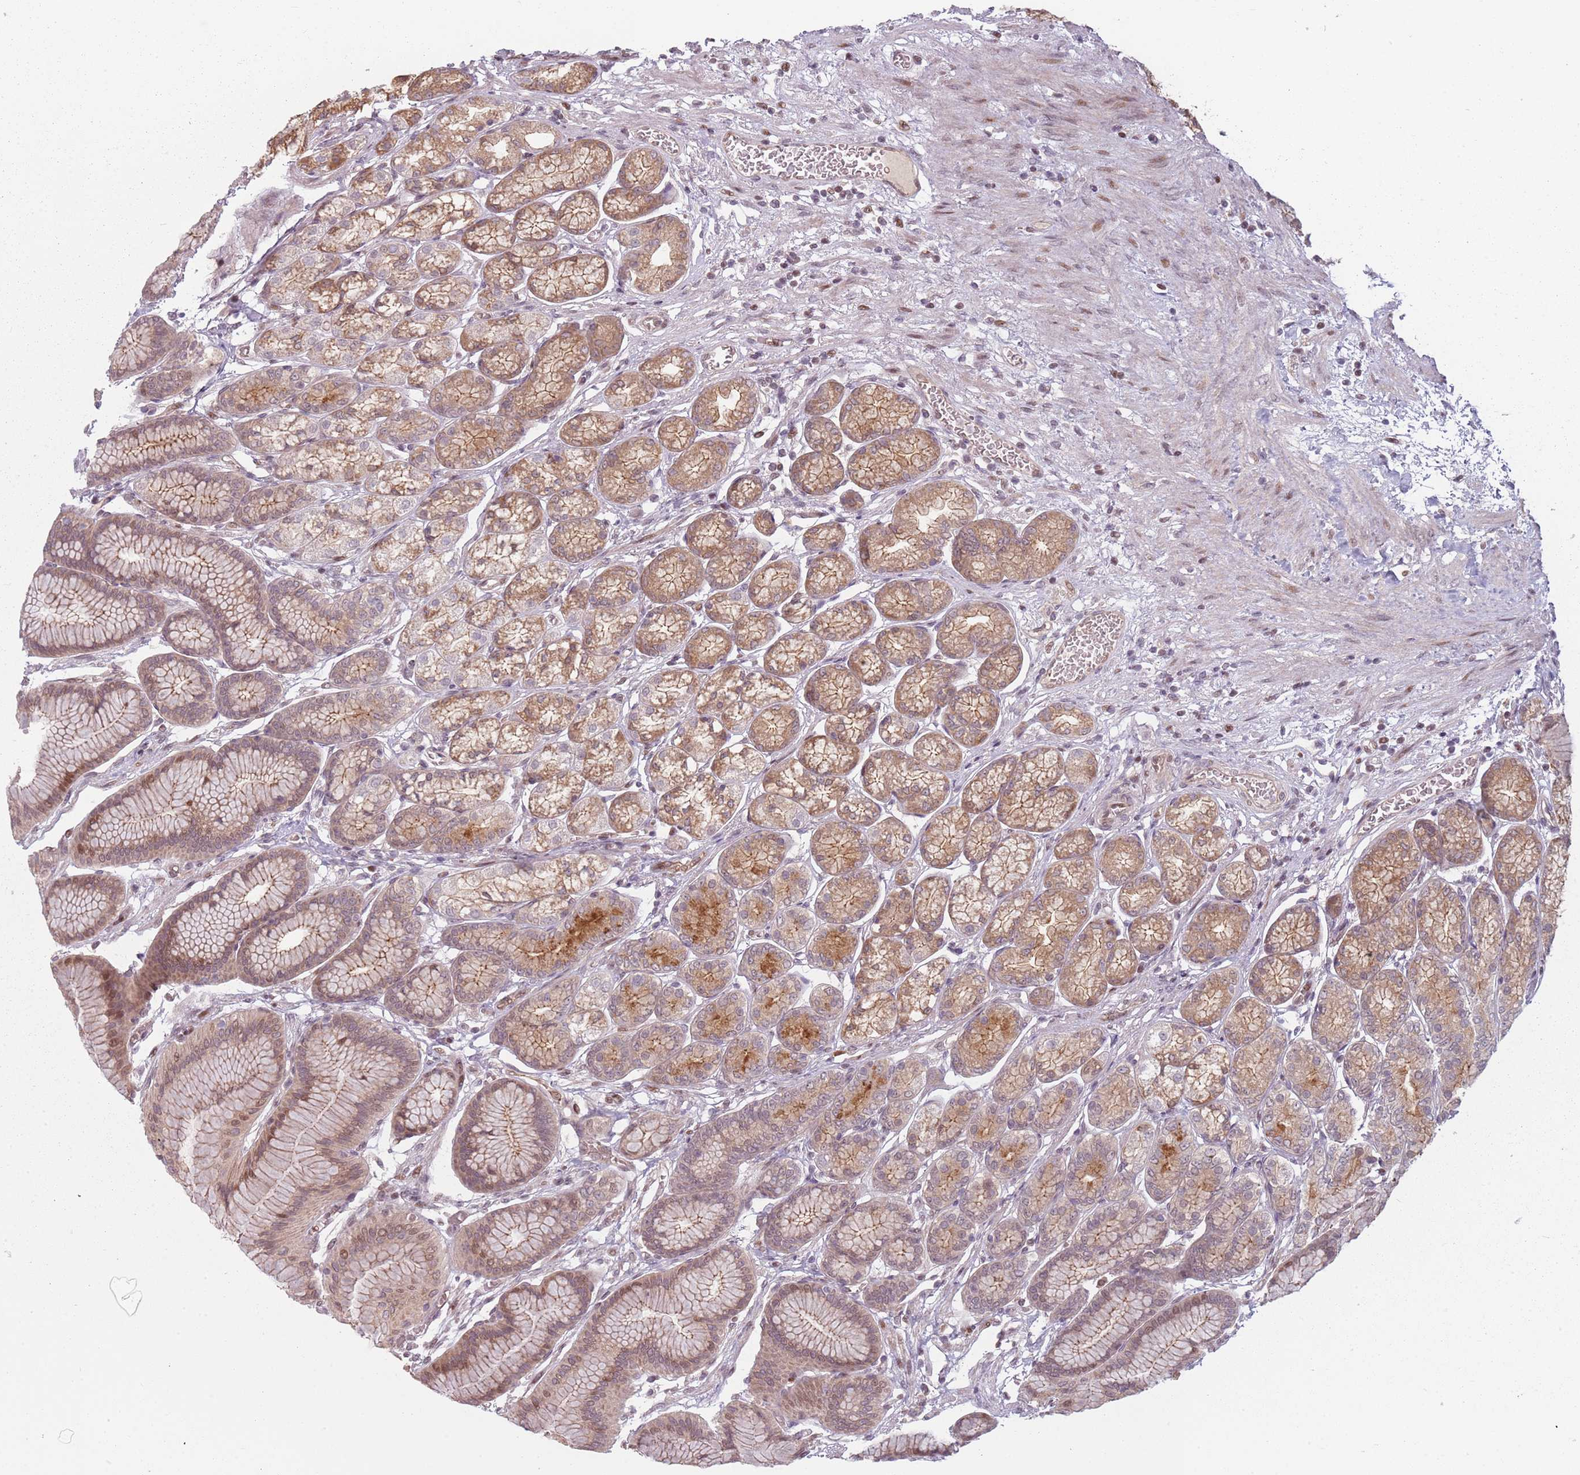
{"staining": {"intensity": "moderate", "quantity": ">75%", "location": "cytoplasmic/membranous,nuclear"}, "tissue": "stomach", "cell_type": "Glandular cells", "image_type": "normal", "snomed": [{"axis": "morphology", "description": "Normal tissue, NOS"}, {"axis": "morphology", "description": "Adenocarcinoma, NOS"}, {"axis": "morphology", "description": "Adenocarcinoma, High grade"}, {"axis": "topography", "description": "Stomach, upper"}, {"axis": "topography", "description": "Stomach"}], "caption": "Immunohistochemical staining of normal human stomach exhibits moderate cytoplasmic/membranous,nuclear protein expression in about >75% of glandular cells.", "gene": "ADGRG1", "patient": {"sex": "female", "age": 65}}